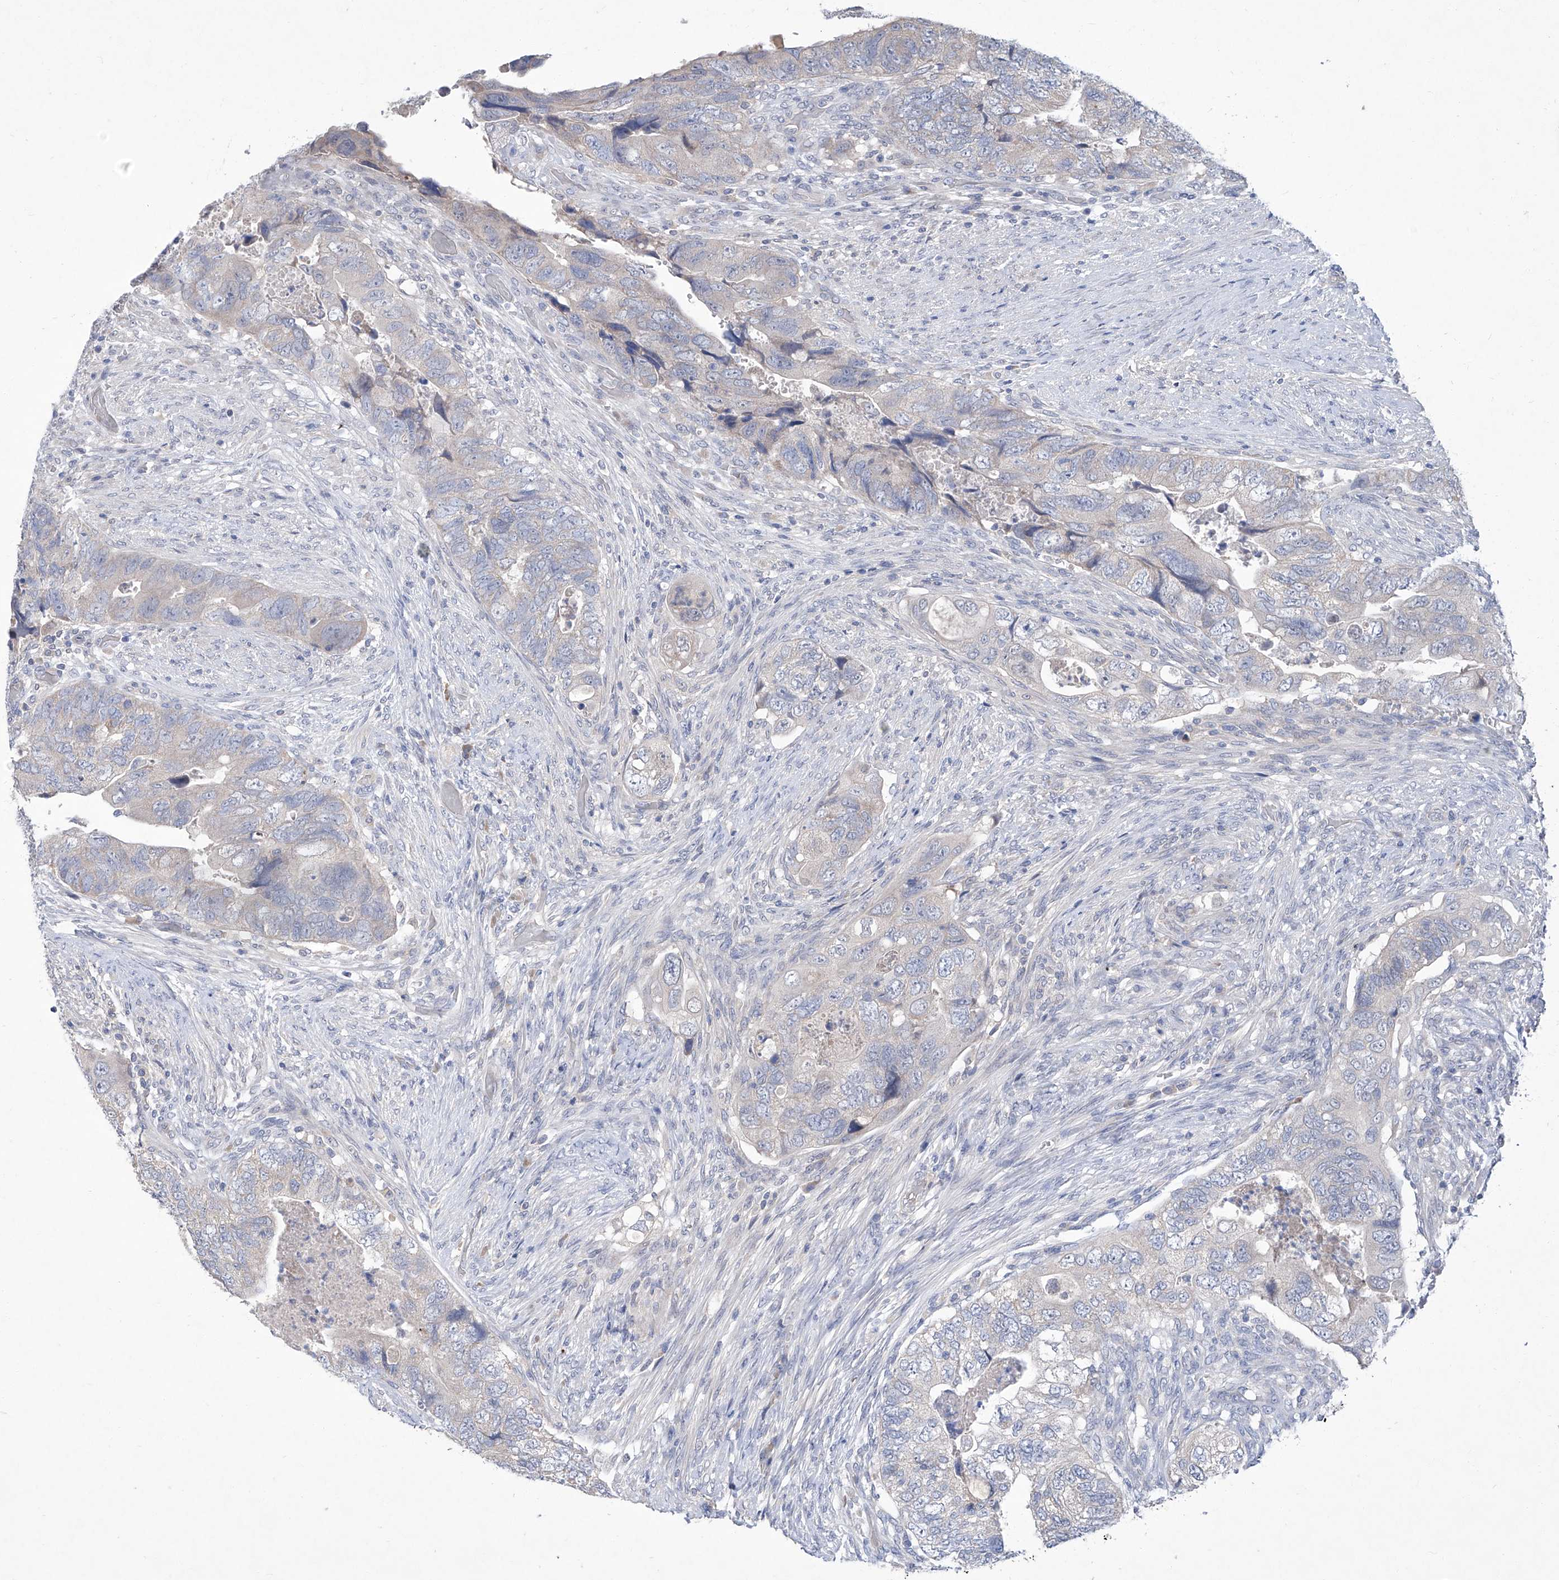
{"staining": {"intensity": "negative", "quantity": "none", "location": "none"}, "tissue": "colorectal cancer", "cell_type": "Tumor cells", "image_type": "cancer", "snomed": [{"axis": "morphology", "description": "Adenocarcinoma, NOS"}, {"axis": "topography", "description": "Rectum"}], "caption": "An image of colorectal cancer stained for a protein reveals no brown staining in tumor cells. The staining is performed using DAB (3,3'-diaminobenzidine) brown chromogen with nuclei counter-stained in using hematoxylin.", "gene": "SBK2", "patient": {"sex": "male", "age": 63}}